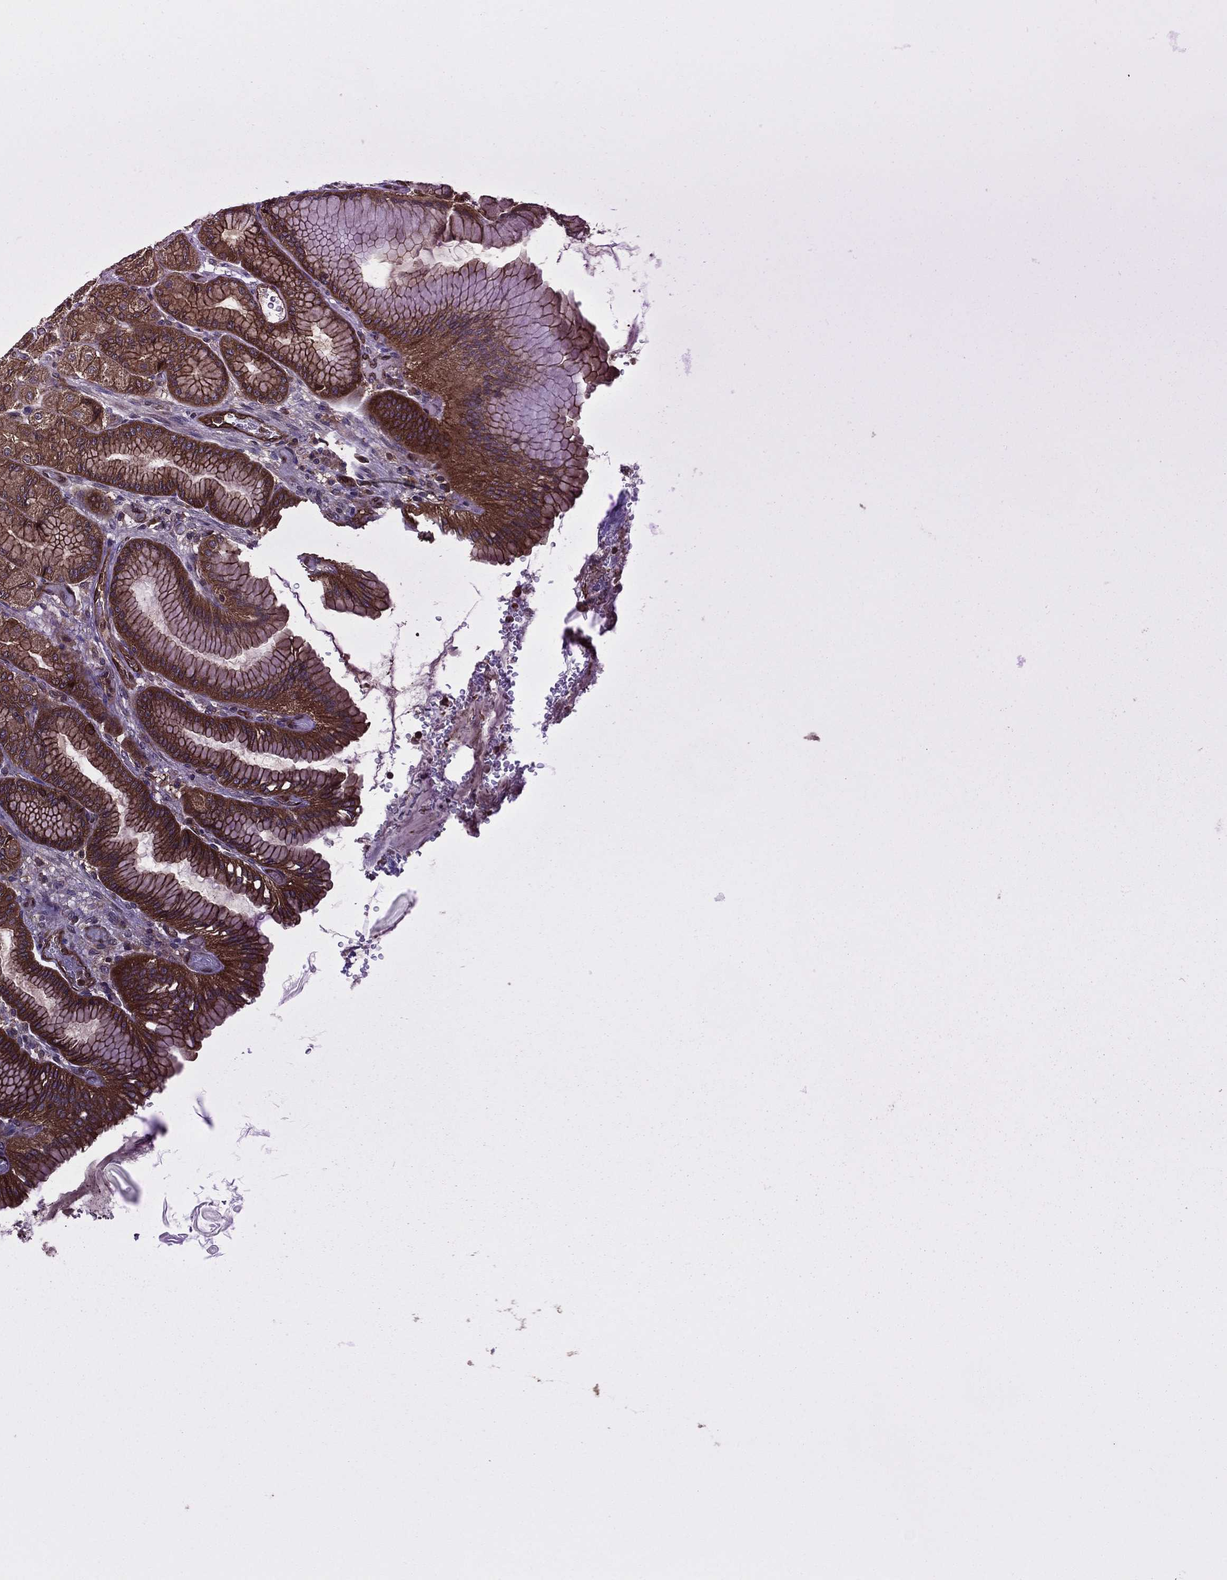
{"staining": {"intensity": "strong", "quantity": ">75%", "location": "cytoplasmic/membranous"}, "tissue": "stomach", "cell_type": "Glandular cells", "image_type": "normal", "snomed": [{"axis": "morphology", "description": "Normal tissue, NOS"}, {"axis": "morphology", "description": "Adenocarcinoma, NOS"}, {"axis": "morphology", "description": "Adenocarcinoma, High grade"}, {"axis": "topography", "description": "Stomach, upper"}, {"axis": "topography", "description": "Stomach"}], "caption": "Immunohistochemistry (IHC) (DAB) staining of unremarkable human stomach exhibits strong cytoplasmic/membranous protein positivity in about >75% of glandular cells.", "gene": "CERT1", "patient": {"sex": "female", "age": 65}}